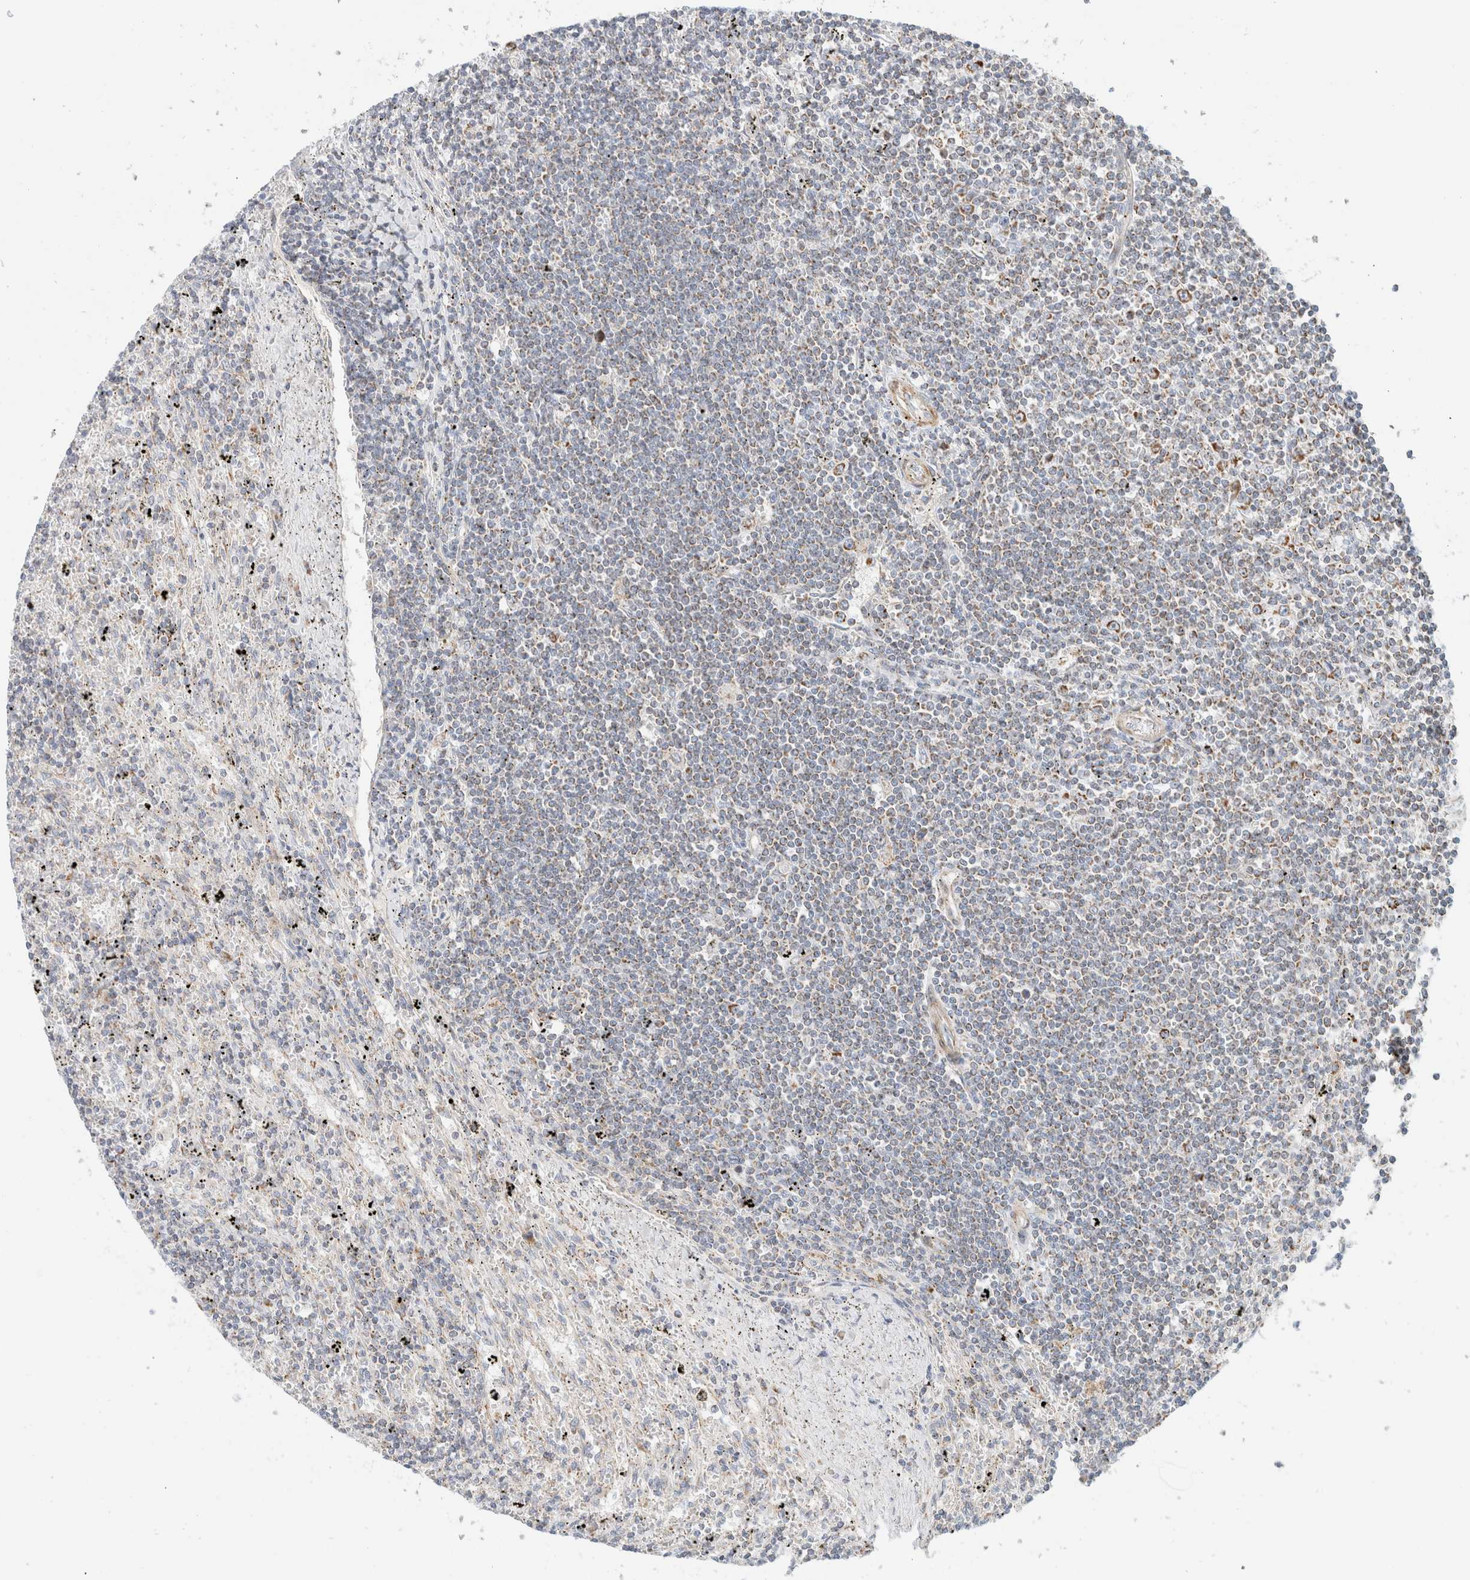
{"staining": {"intensity": "moderate", "quantity": "<25%", "location": "cytoplasmic/membranous"}, "tissue": "lymphoma", "cell_type": "Tumor cells", "image_type": "cancer", "snomed": [{"axis": "morphology", "description": "Malignant lymphoma, non-Hodgkin's type, Low grade"}, {"axis": "topography", "description": "Spleen"}], "caption": "Human lymphoma stained with a protein marker reveals moderate staining in tumor cells.", "gene": "MRM3", "patient": {"sex": "male", "age": 76}}